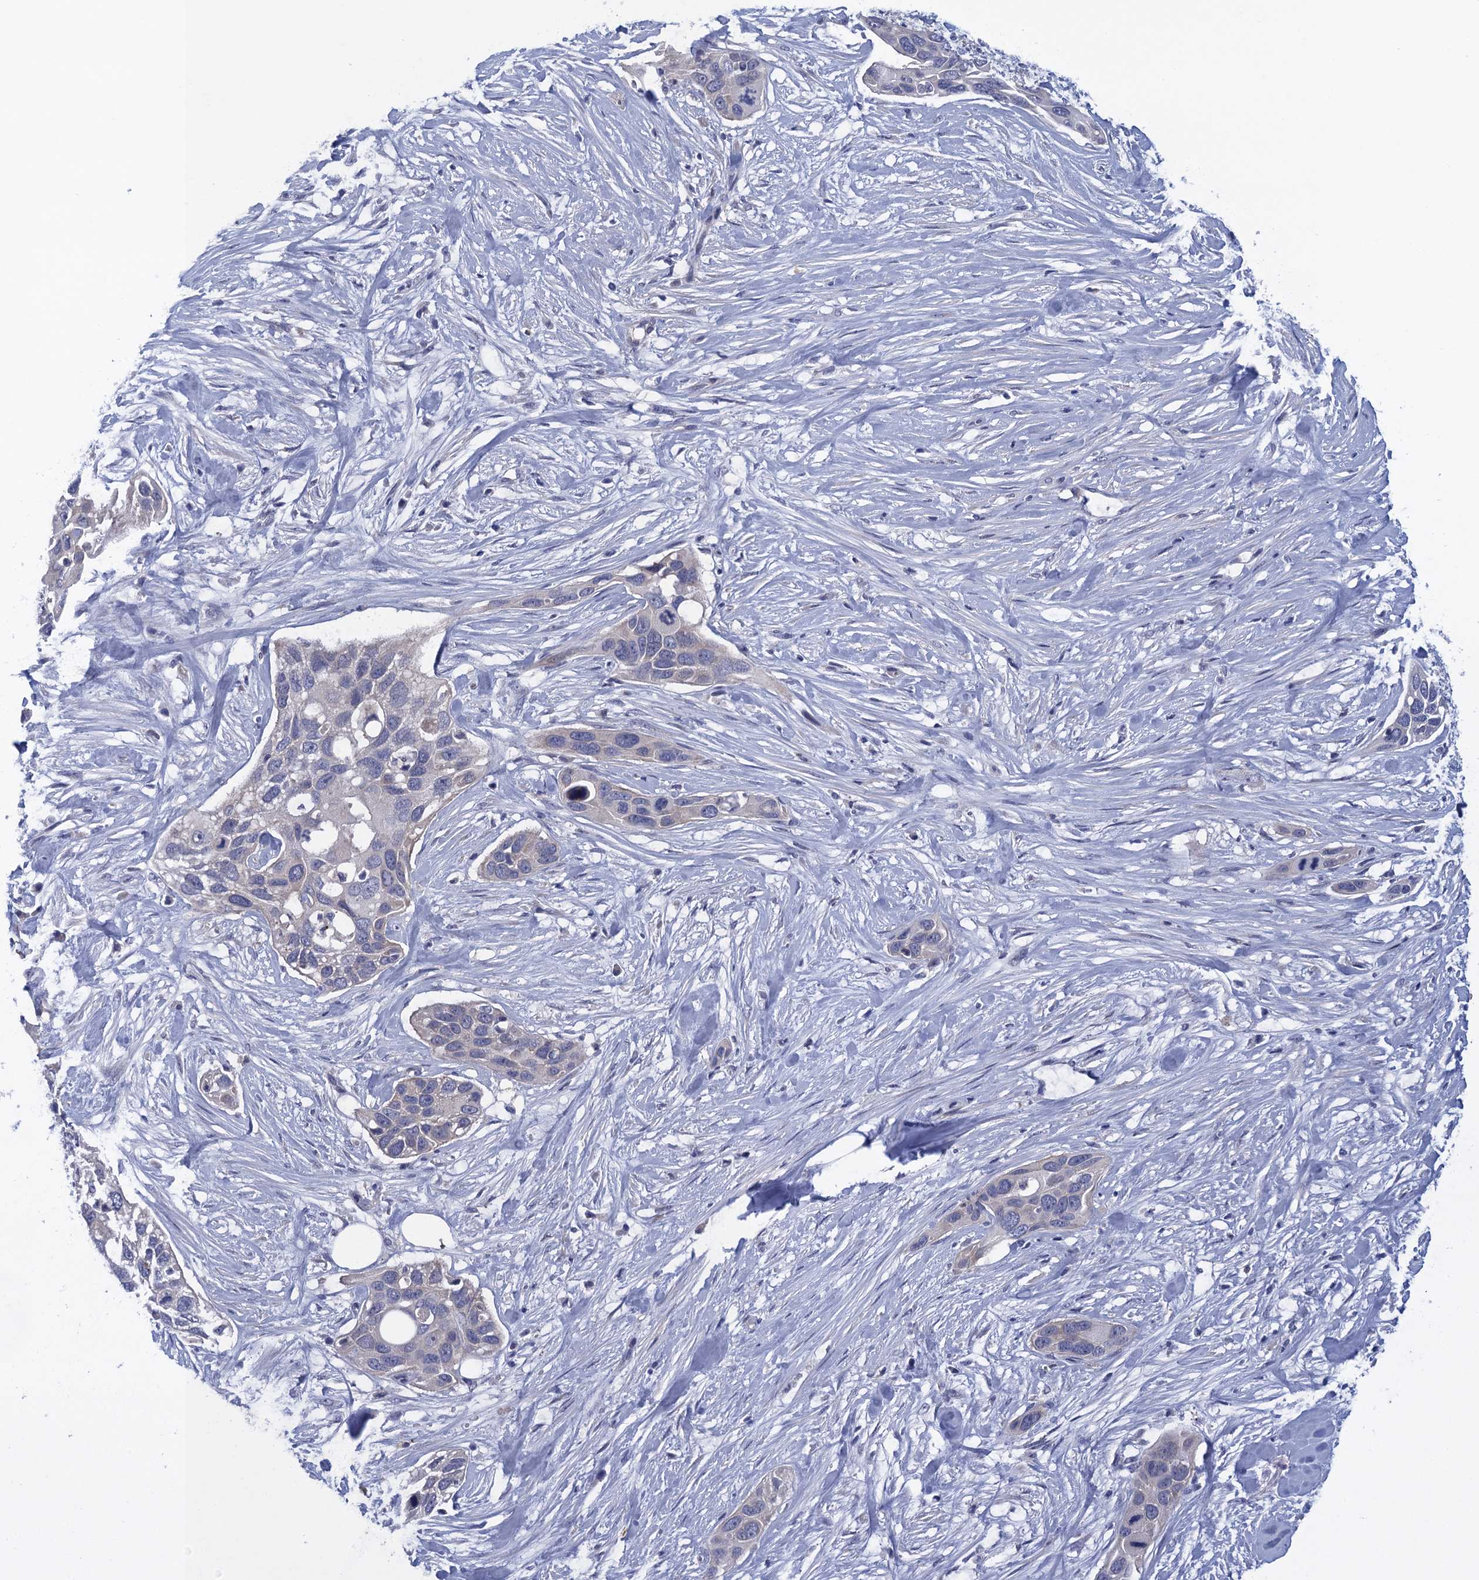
{"staining": {"intensity": "negative", "quantity": "none", "location": "none"}, "tissue": "pancreatic cancer", "cell_type": "Tumor cells", "image_type": "cancer", "snomed": [{"axis": "morphology", "description": "Adenocarcinoma, NOS"}, {"axis": "topography", "description": "Pancreas"}], "caption": "Protein analysis of adenocarcinoma (pancreatic) exhibits no significant positivity in tumor cells.", "gene": "SCEL", "patient": {"sex": "female", "age": 60}}